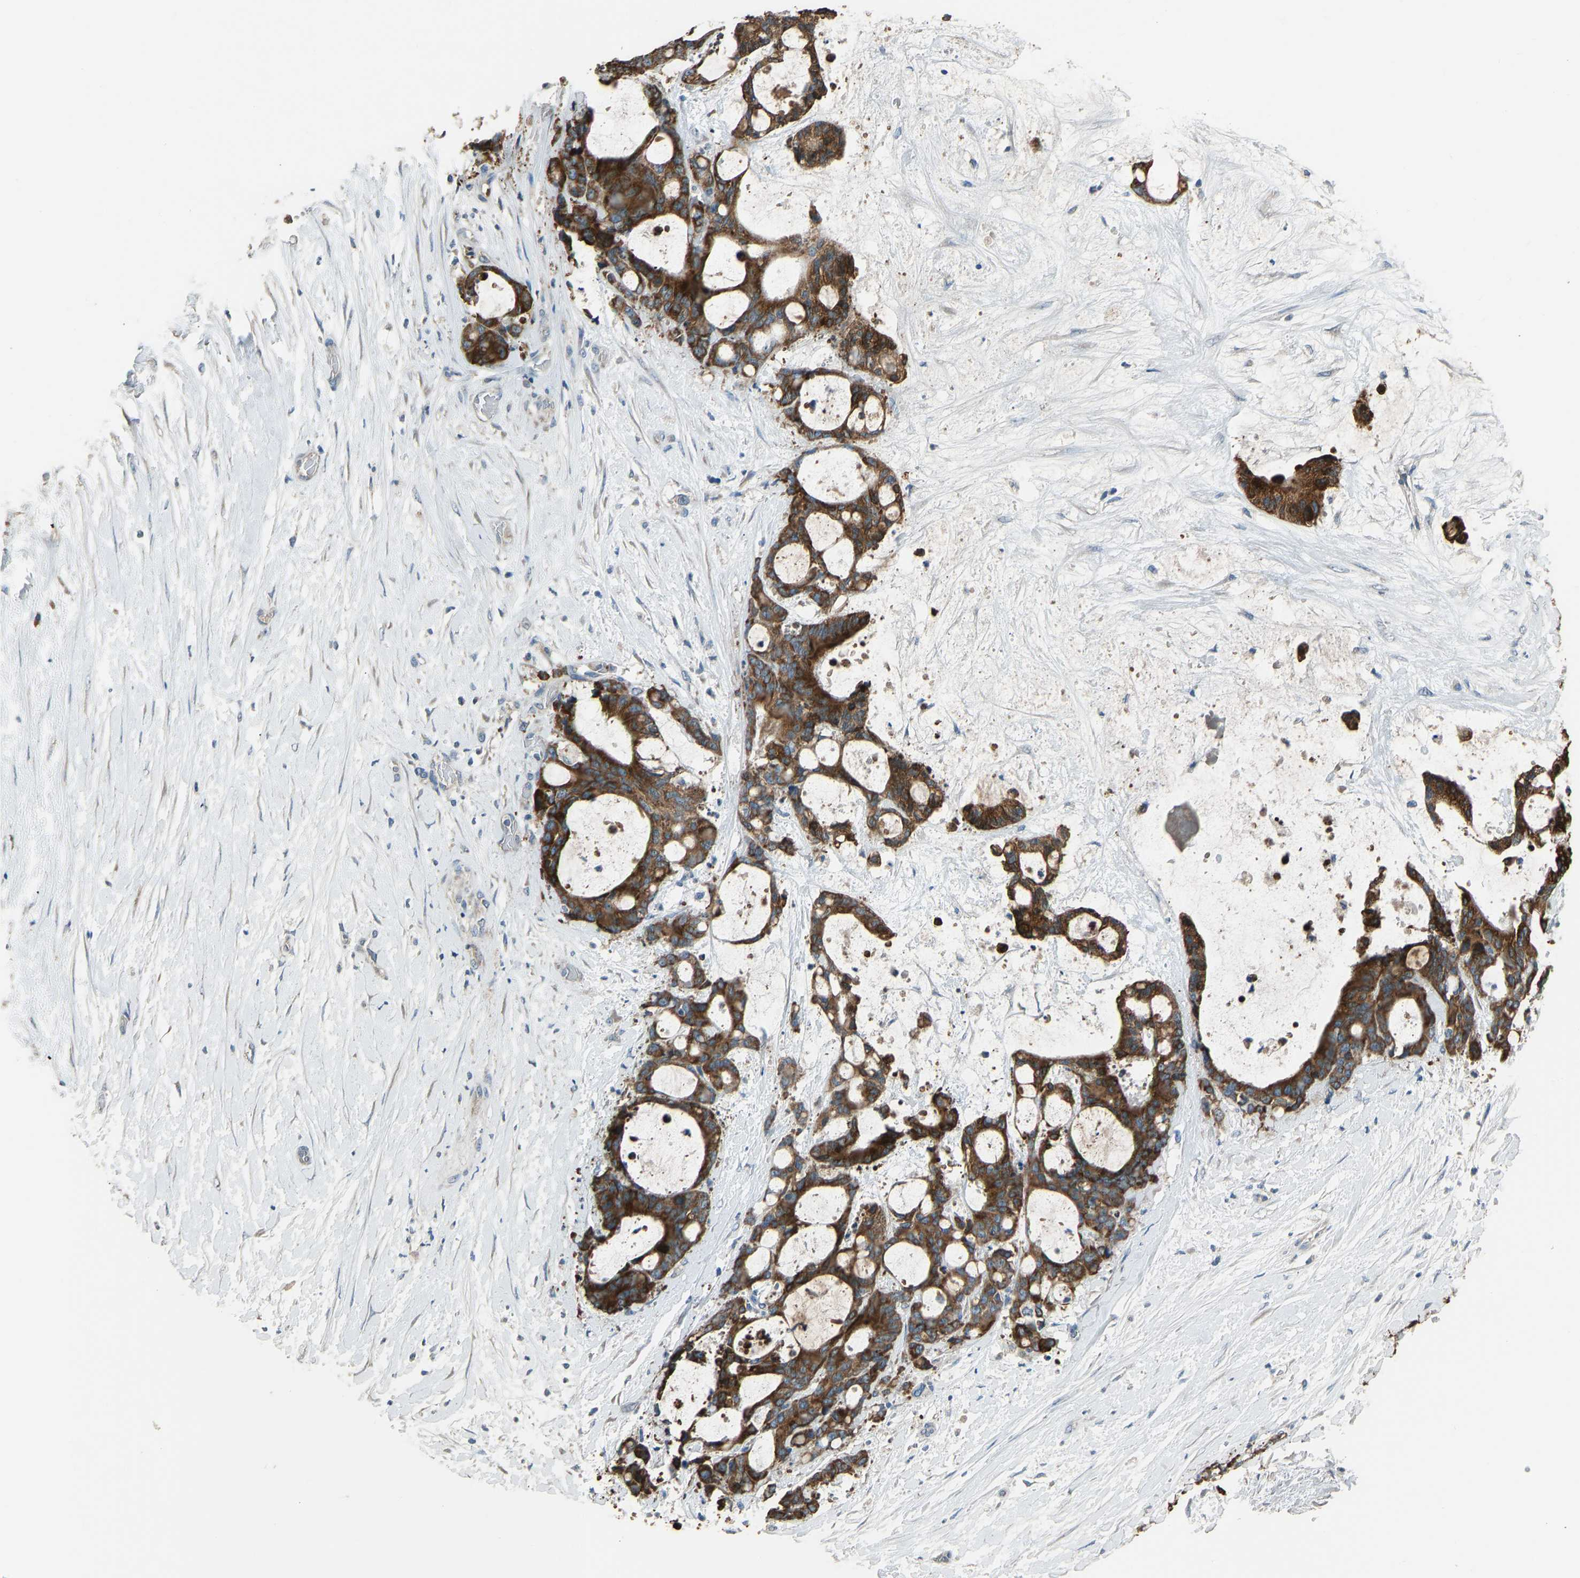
{"staining": {"intensity": "strong", "quantity": ">75%", "location": "cytoplasmic/membranous"}, "tissue": "liver cancer", "cell_type": "Tumor cells", "image_type": "cancer", "snomed": [{"axis": "morphology", "description": "Cholangiocarcinoma"}, {"axis": "topography", "description": "Liver"}], "caption": "This photomicrograph exhibits immunohistochemistry staining of human liver cancer (cholangiocarcinoma), with high strong cytoplasmic/membranous expression in about >75% of tumor cells.", "gene": "TGFBR3", "patient": {"sex": "female", "age": 73}}